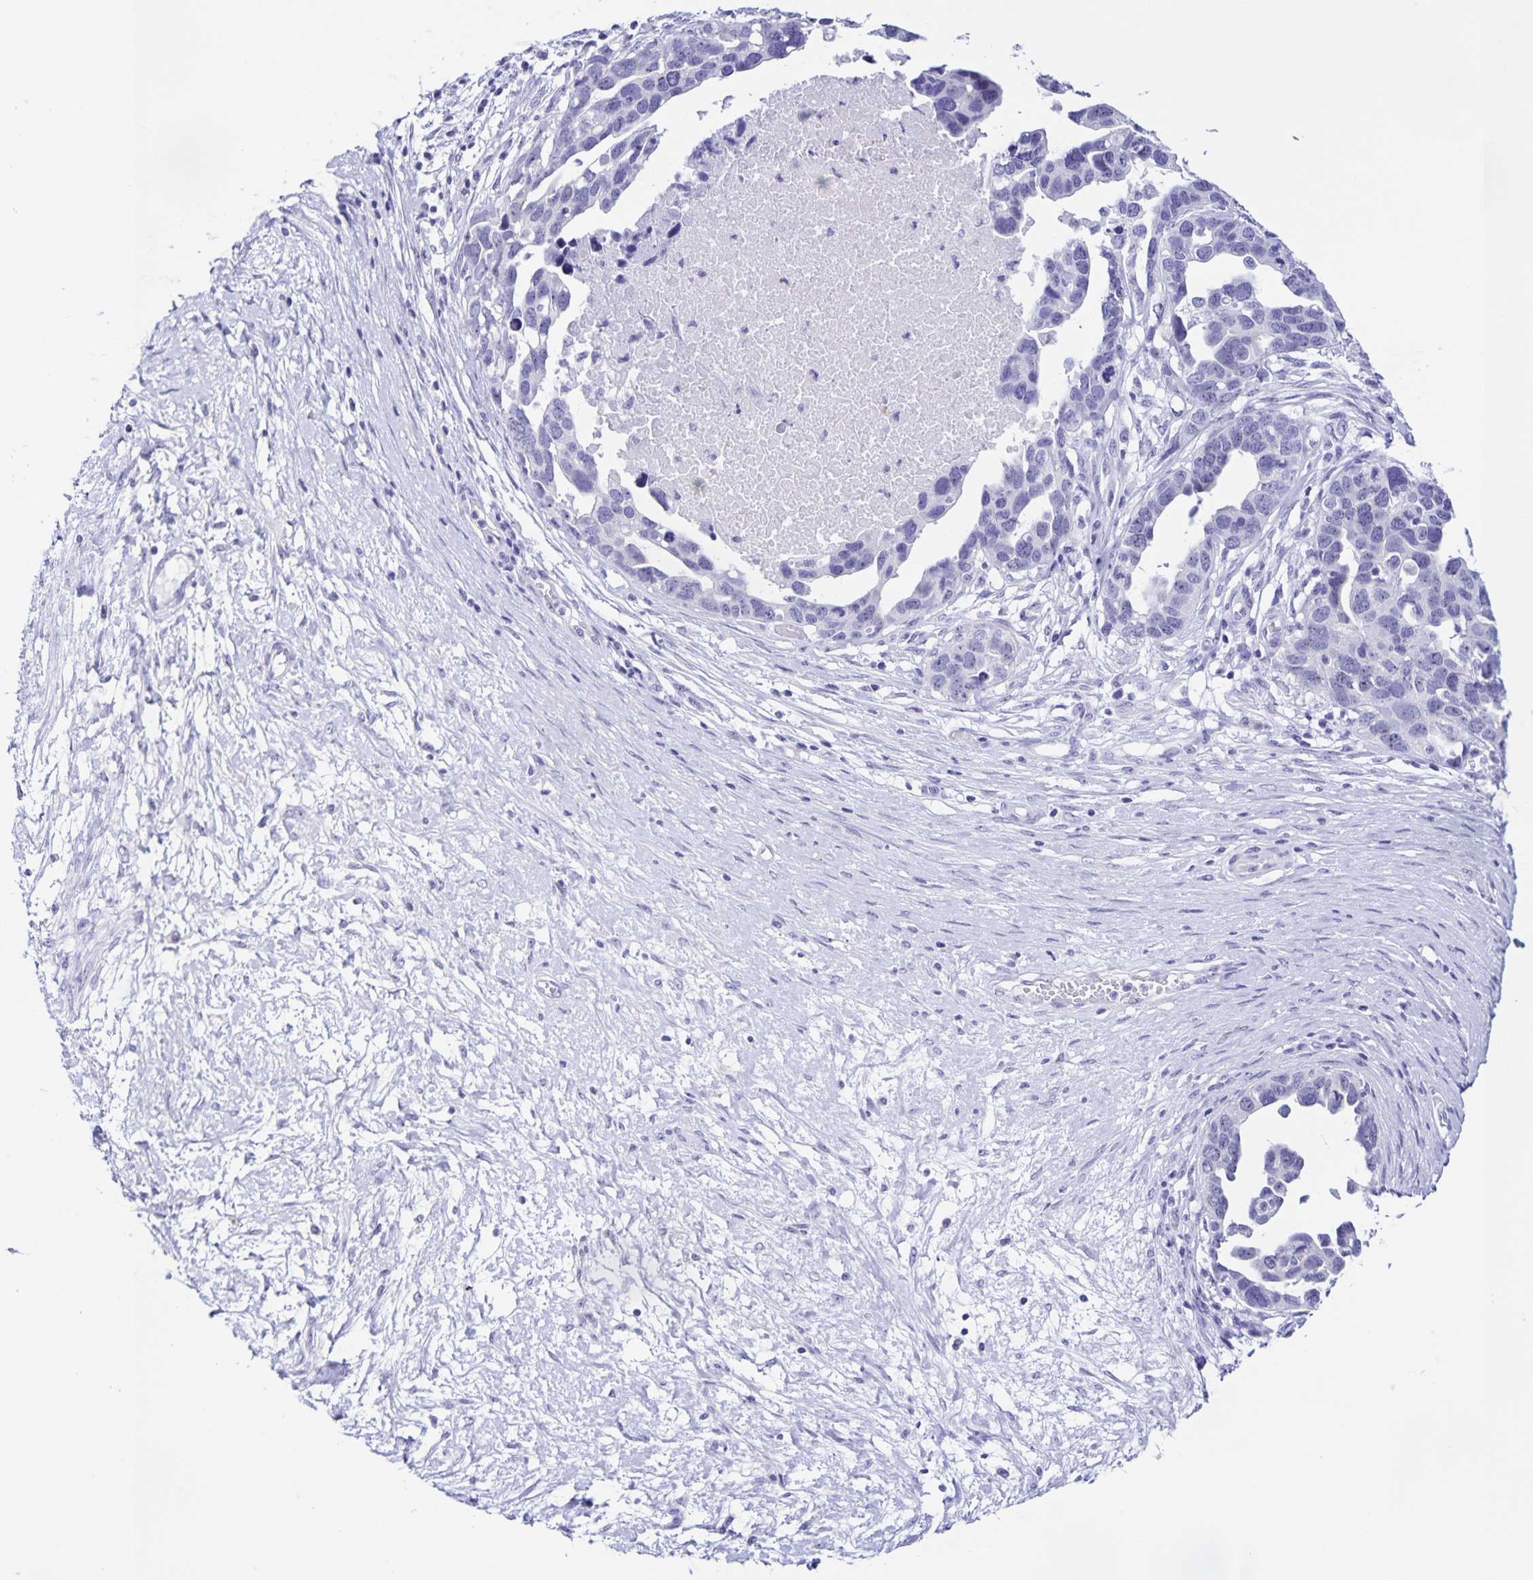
{"staining": {"intensity": "negative", "quantity": "none", "location": "none"}, "tissue": "ovarian cancer", "cell_type": "Tumor cells", "image_type": "cancer", "snomed": [{"axis": "morphology", "description": "Cystadenocarcinoma, serous, NOS"}, {"axis": "topography", "description": "Ovary"}], "caption": "IHC of human ovarian serous cystadenocarcinoma reveals no staining in tumor cells.", "gene": "FAM170A", "patient": {"sex": "female", "age": 54}}